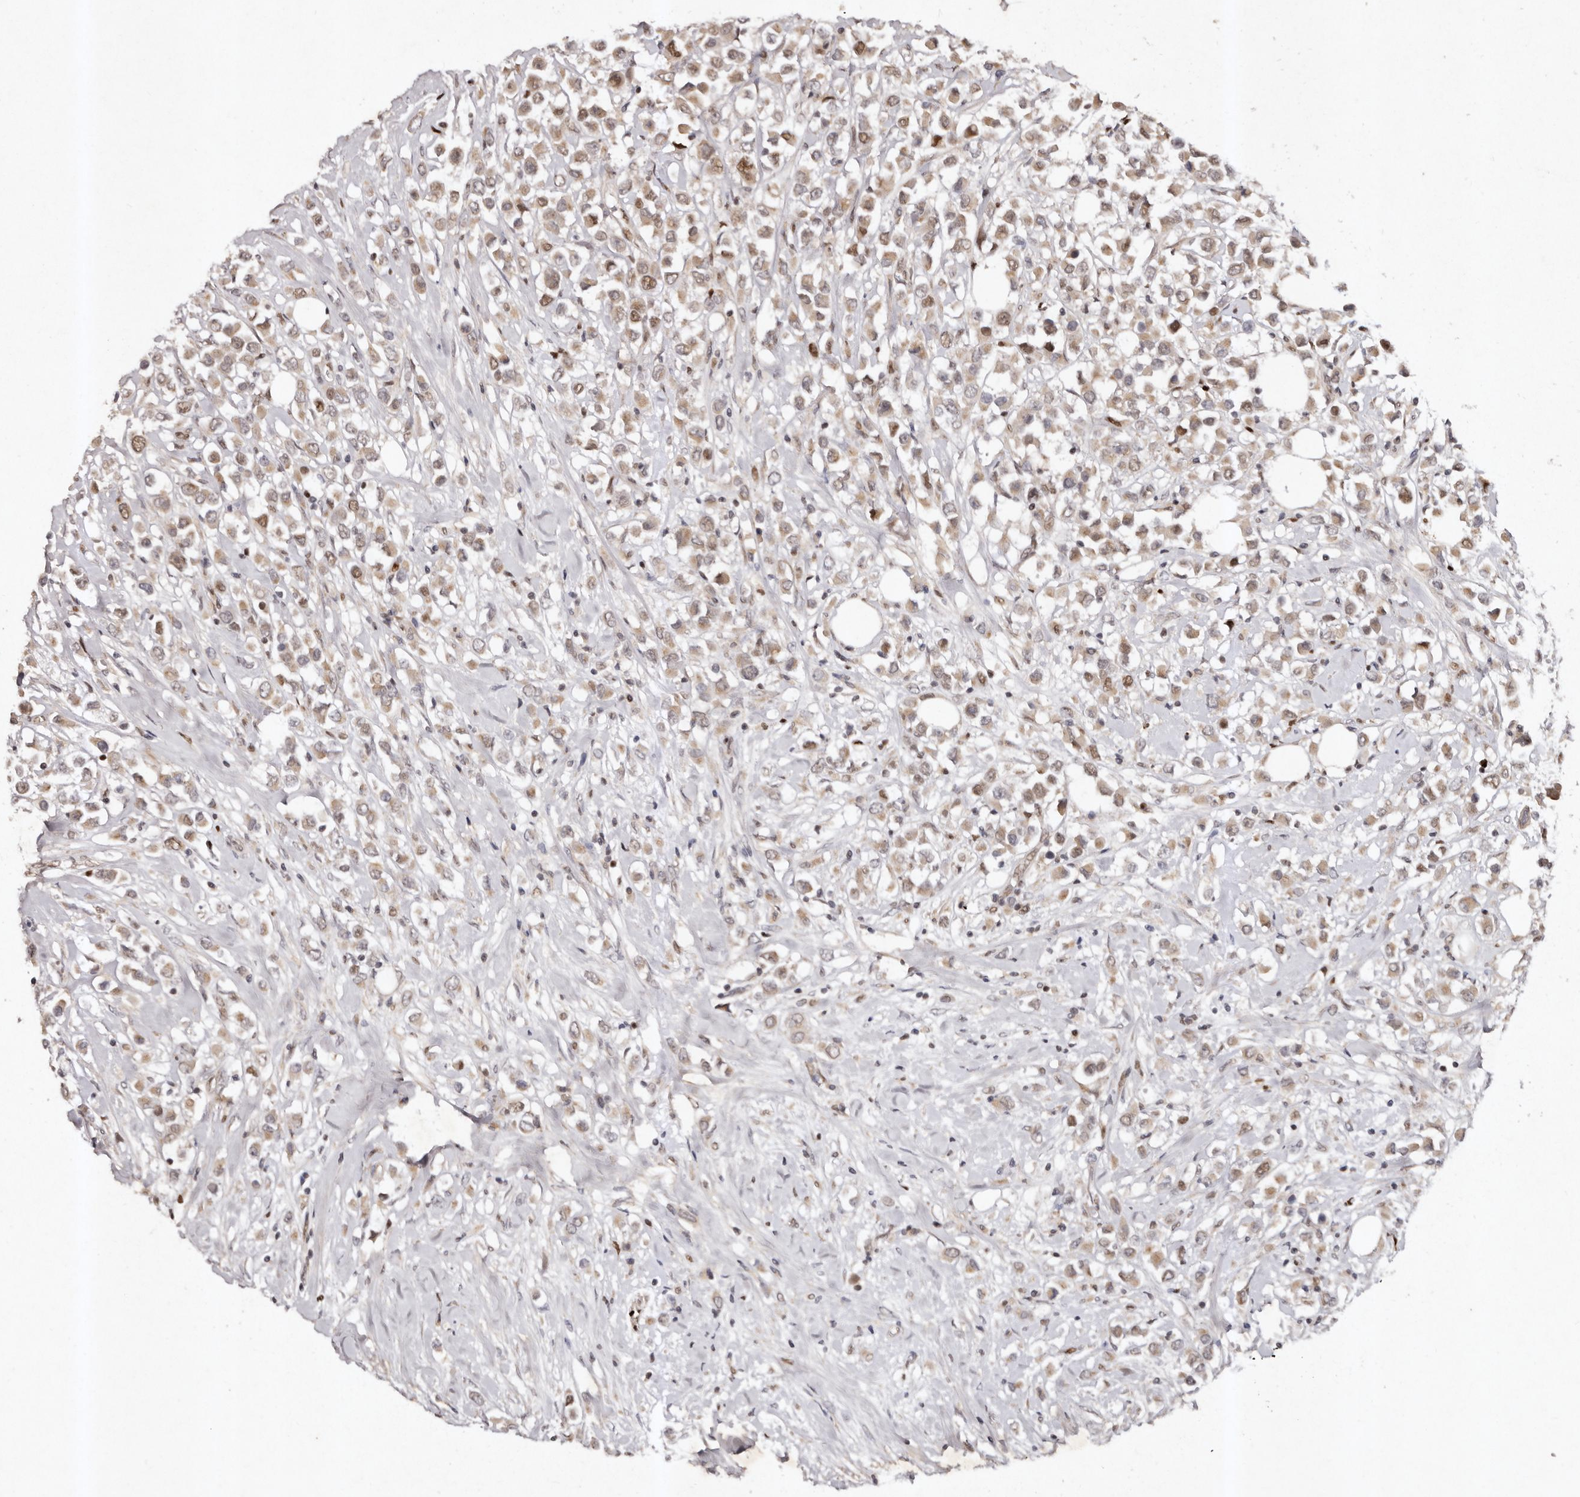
{"staining": {"intensity": "moderate", "quantity": ">75%", "location": "cytoplasmic/membranous"}, "tissue": "breast cancer", "cell_type": "Tumor cells", "image_type": "cancer", "snomed": [{"axis": "morphology", "description": "Duct carcinoma"}, {"axis": "topography", "description": "Breast"}], "caption": "Immunohistochemistry (IHC) staining of breast infiltrating ductal carcinoma, which displays medium levels of moderate cytoplasmic/membranous expression in about >75% of tumor cells indicating moderate cytoplasmic/membranous protein positivity. The staining was performed using DAB (brown) for protein detection and nuclei were counterstained in hematoxylin (blue).", "gene": "KLF7", "patient": {"sex": "female", "age": 61}}